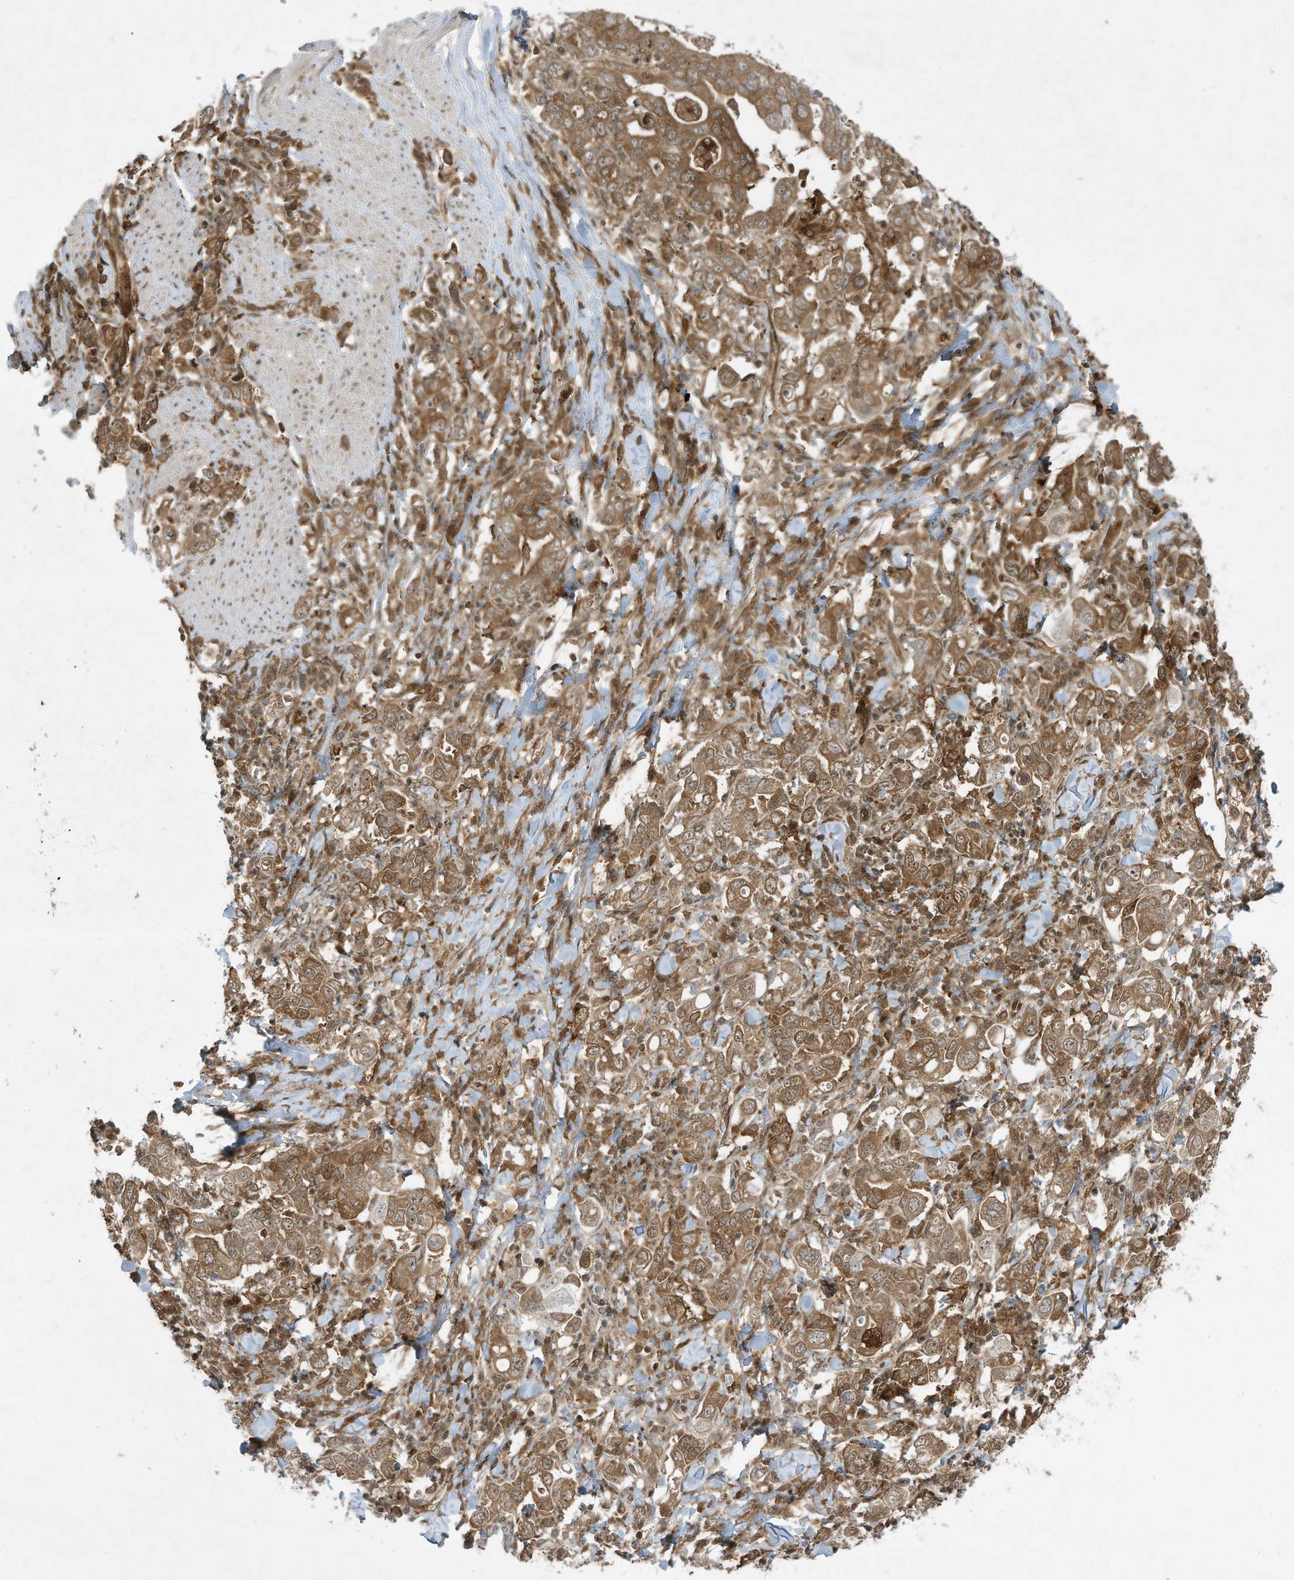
{"staining": {"intensity": "moderate", "quantity": ">75%", "location": "cytoplasmic/membranous"}, "tissue": "stomach cancer", "cell_type": "Tumor cells", "image_type": "cancer", "snomed": [{"axis": "morphology", "description": "Adenocarcinoma, NOS"}, {"axis": "topography", "description": "Stomach, upper"}], "caption": "IHC staining of stomach cancer (adenocarcinoma), which demonstrates medium levels of moderate cytoplasmic/membranous positivity in about >75% of tumor cells indicating moderate cytoplasmic/membranous protein expression. The staining was performed using DAB (brown) for protein detection and nuclei were counterstained in hematoxylin (blue).", "gene": "CERT1", "patient": {"sex": "male", "age": 62}}